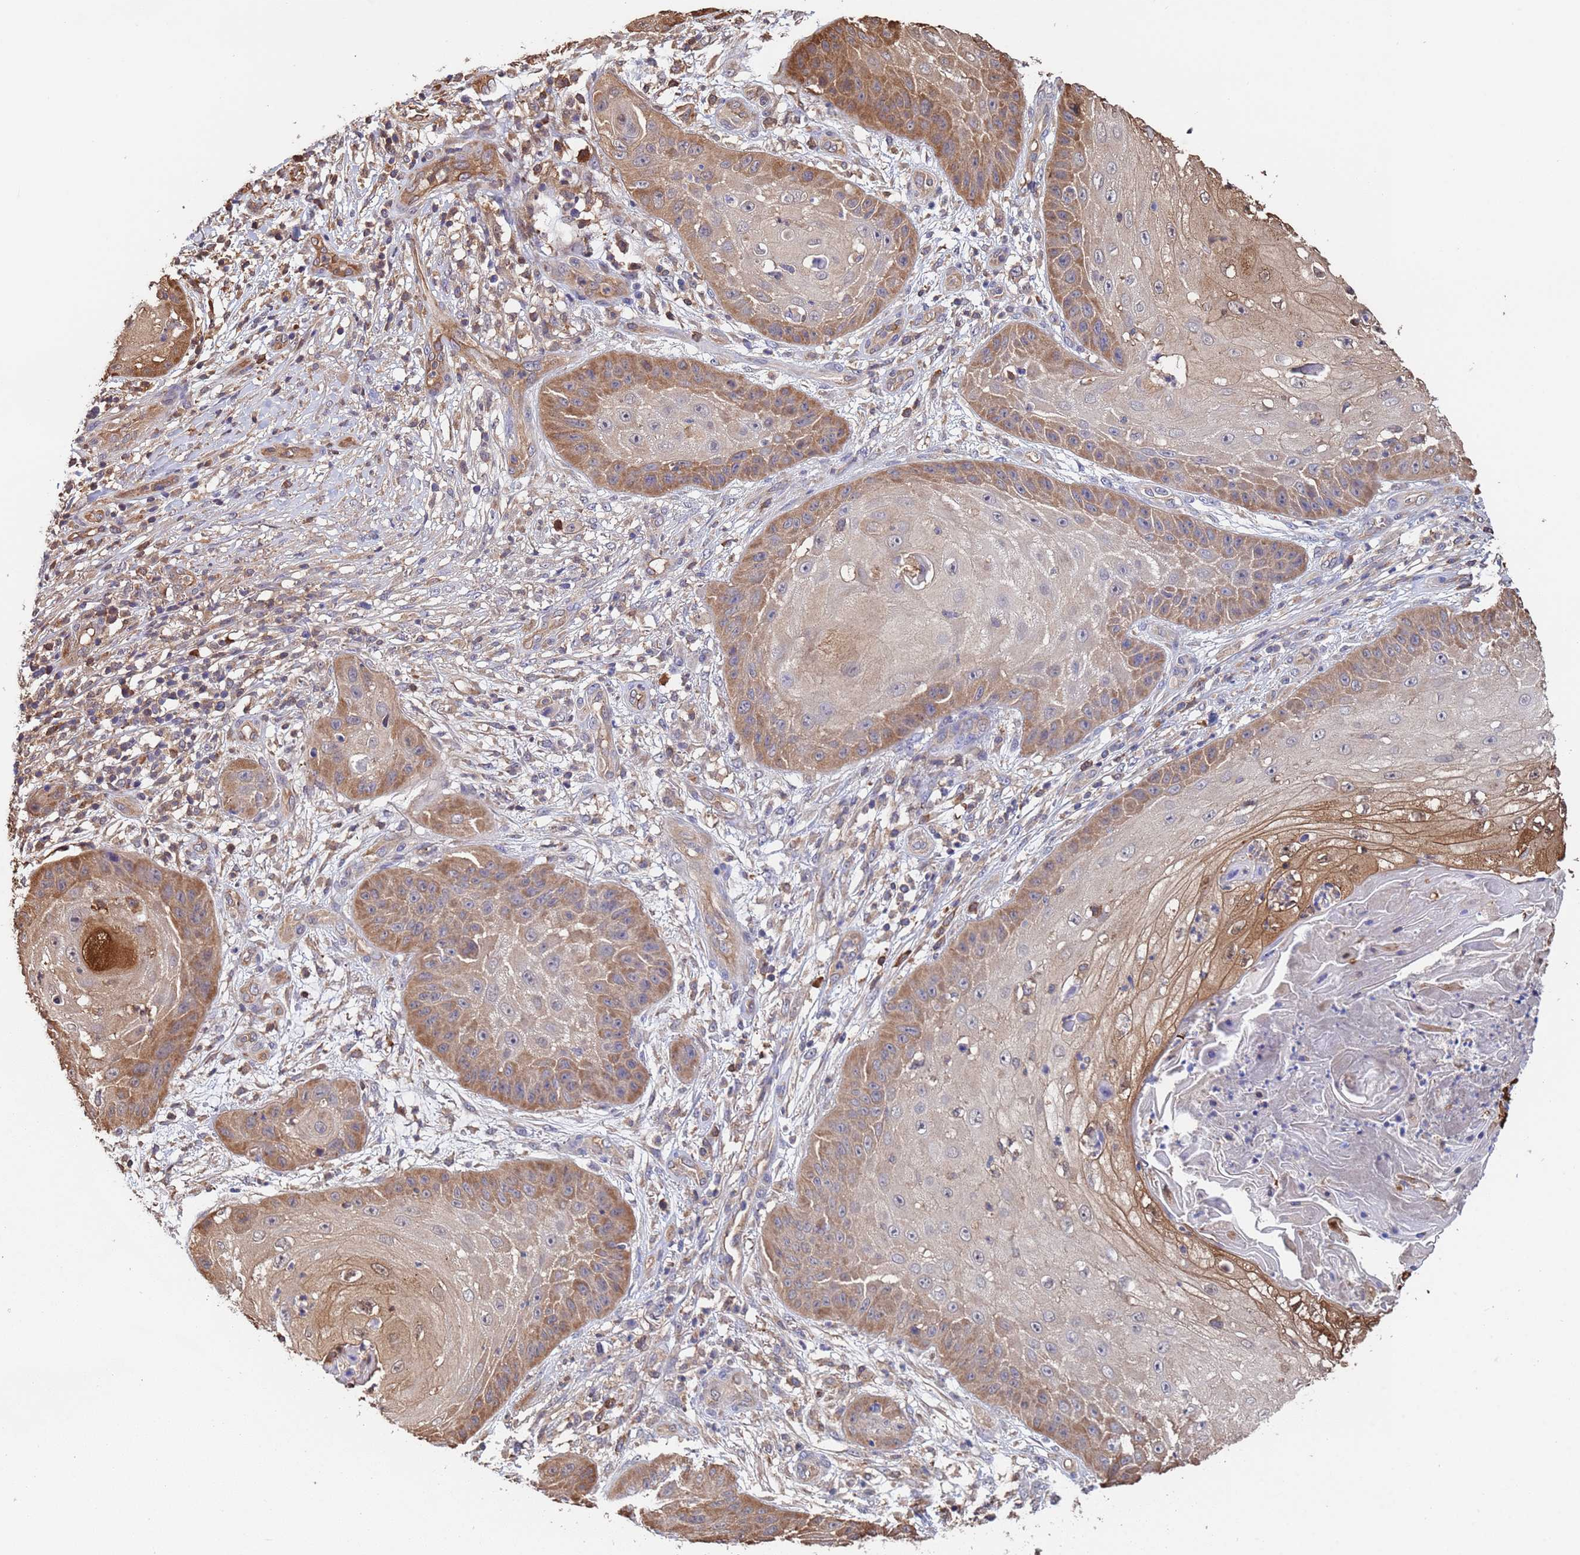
{"staining": {"intensity": "moderate", "quantity": ">75%", "location": "cytoplasmic/membranous,nuclear"}, "tissue": "skin cancer", "cell_type": "Tumor cells", "image_type": "cancer", "snomed": [{"axis": "morphology", "description": "Squamous cell carcinoma, NOS"}, {"axis": "topography", "description": "Skin"}], "caption": "This photomicrograph displays immunohistochemistry staining of human skin cancer (squamous cell carcinoma), with medium moderate cytoplasmic/membranous and nuclear expression in approximately >75% of tumor cells.", "gene": "FAM25A", "patient": {"sex": "male", "age": 70}}